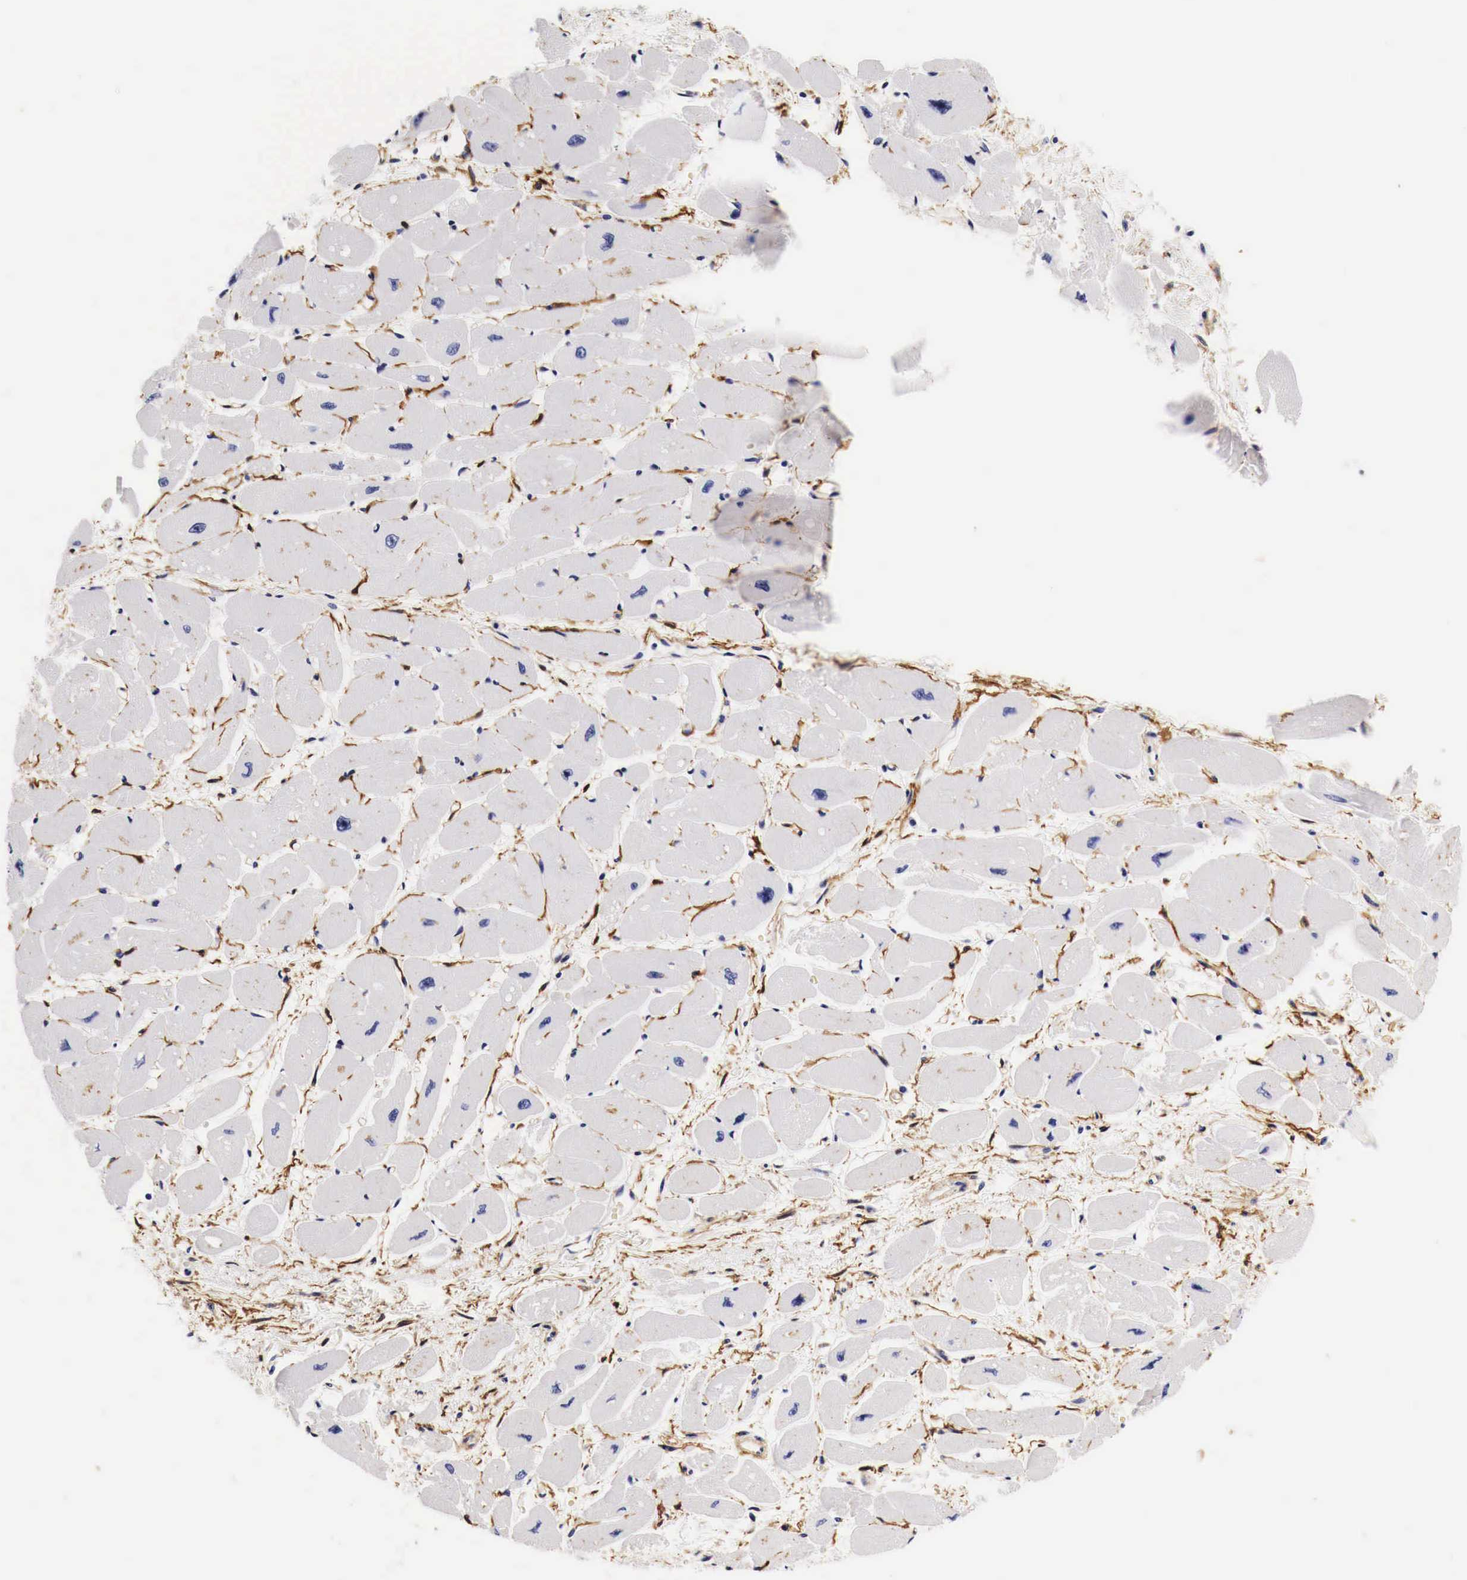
{"staining": {"intensity": "negative", "quantity": "none", "location": "none"}, "tissue": "heart muscle", "cell_type": "Cardiomyocytes", "image_type": "normal", "snomed": [{"axis": "morphology", "description": "Normal tissue, NOS"}, {"axis": "topography", "description": "Heart"}], "caption": "Immunohistochemistry photomicrograph of benign heart muscle stained for a protein (brown), which displays no expression in cardiomyocytes. The staining was performed using DAB (3,3'-diaminobenzidine) to visualize the protein expression in brown, while the nuclei were stained in blue with hematoxylin (Magnification: 20x).", "gene": "EGFR", "patient": {"sex": "female", "age": 54}}